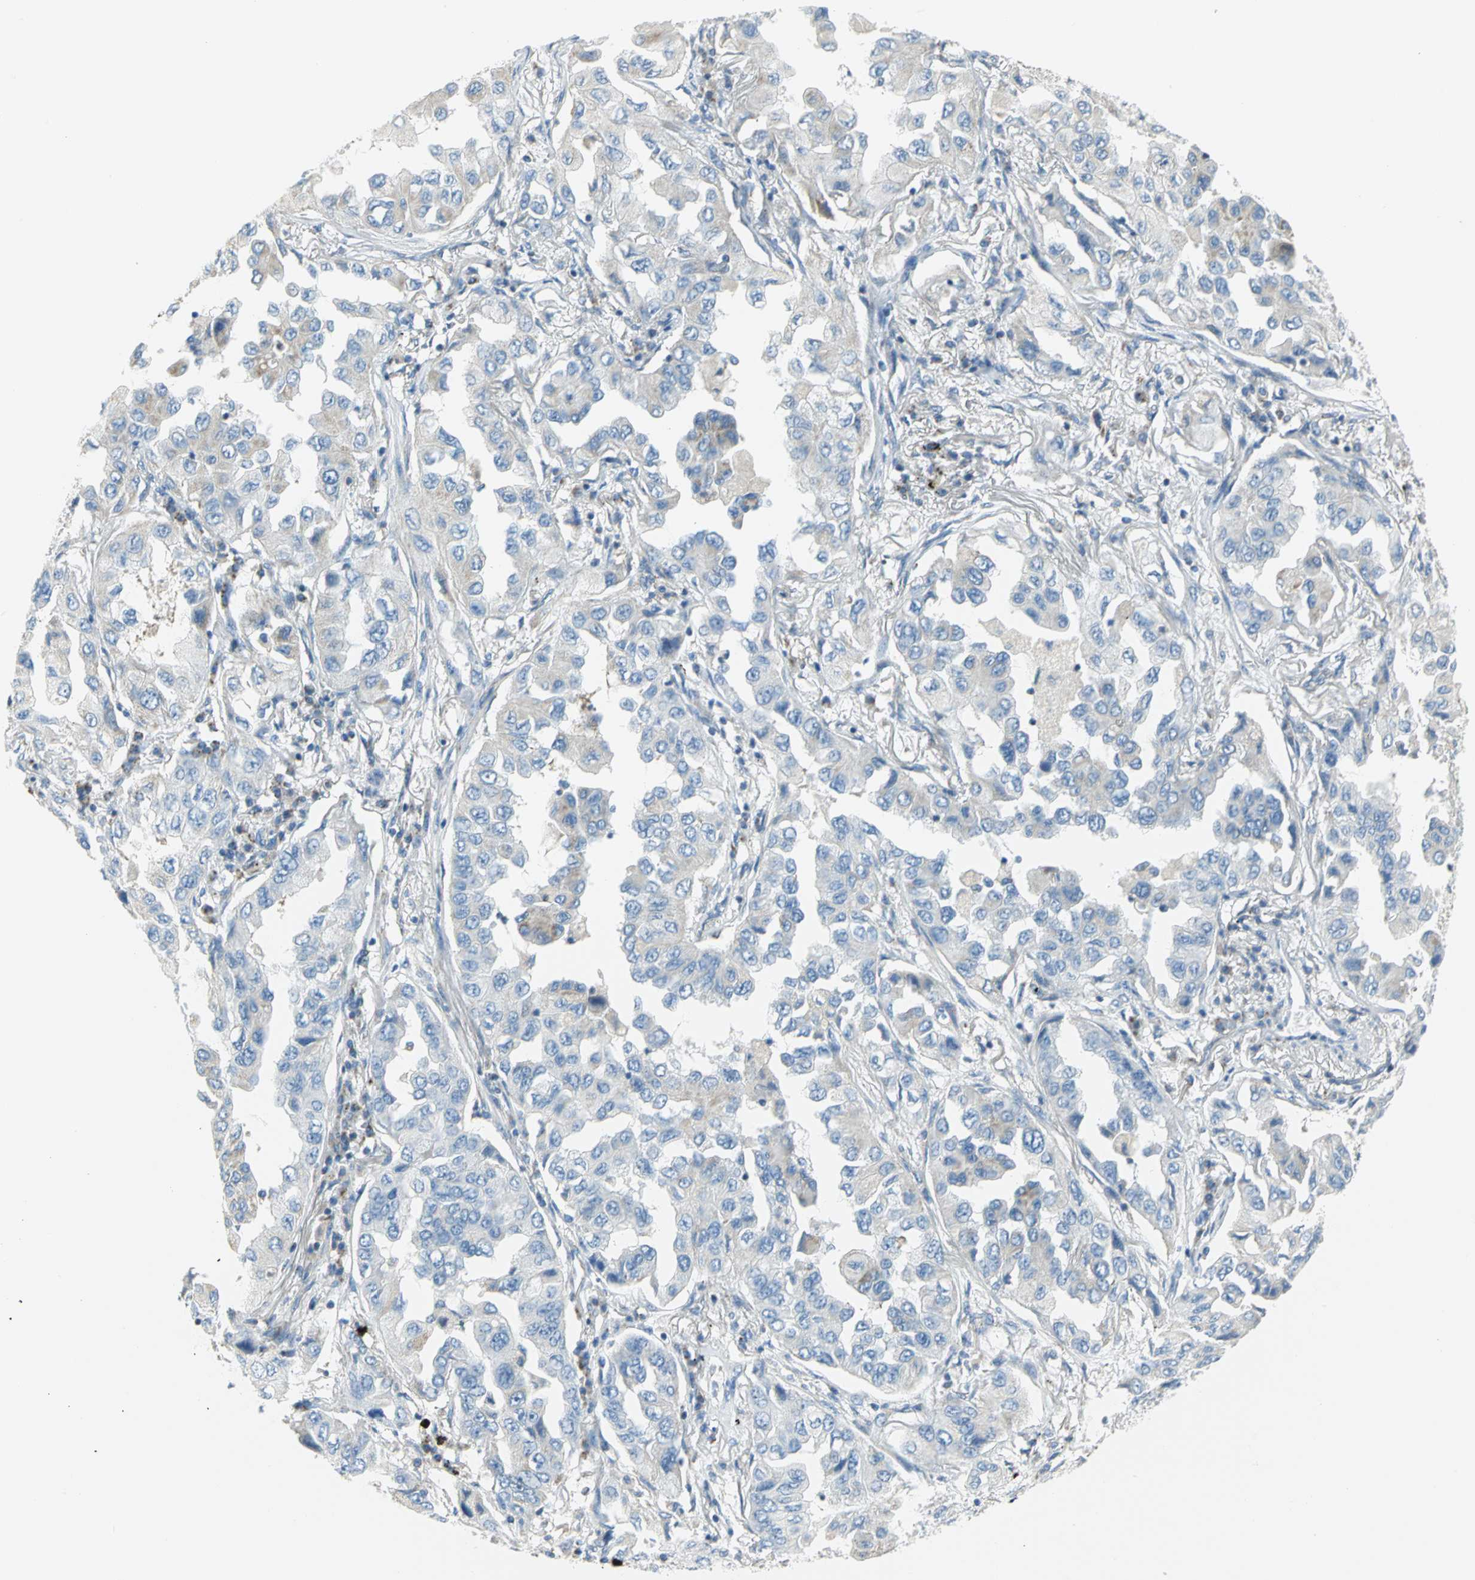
{"staining": {"intensity": "weak", "quantity": "<25%", "location": "cytoplasmic/membranous"}, "tissue": "lung cancer", "cell_type": "Tumor cells", "image_type": "cancer", "snomed": [{"axis": "morphology", "description": "Adenocarcinoma, NOS"}, {"axis": "topography", "description": "Lung"}], "caption": "There is no significant staining in tumor cells of lung cancer. (DAB (3,3'-diaminobenzidine) IHC with hematoxylin counter stain).", "gene": "ALOX15", "patient": {"sex": "female", "age": 65}}